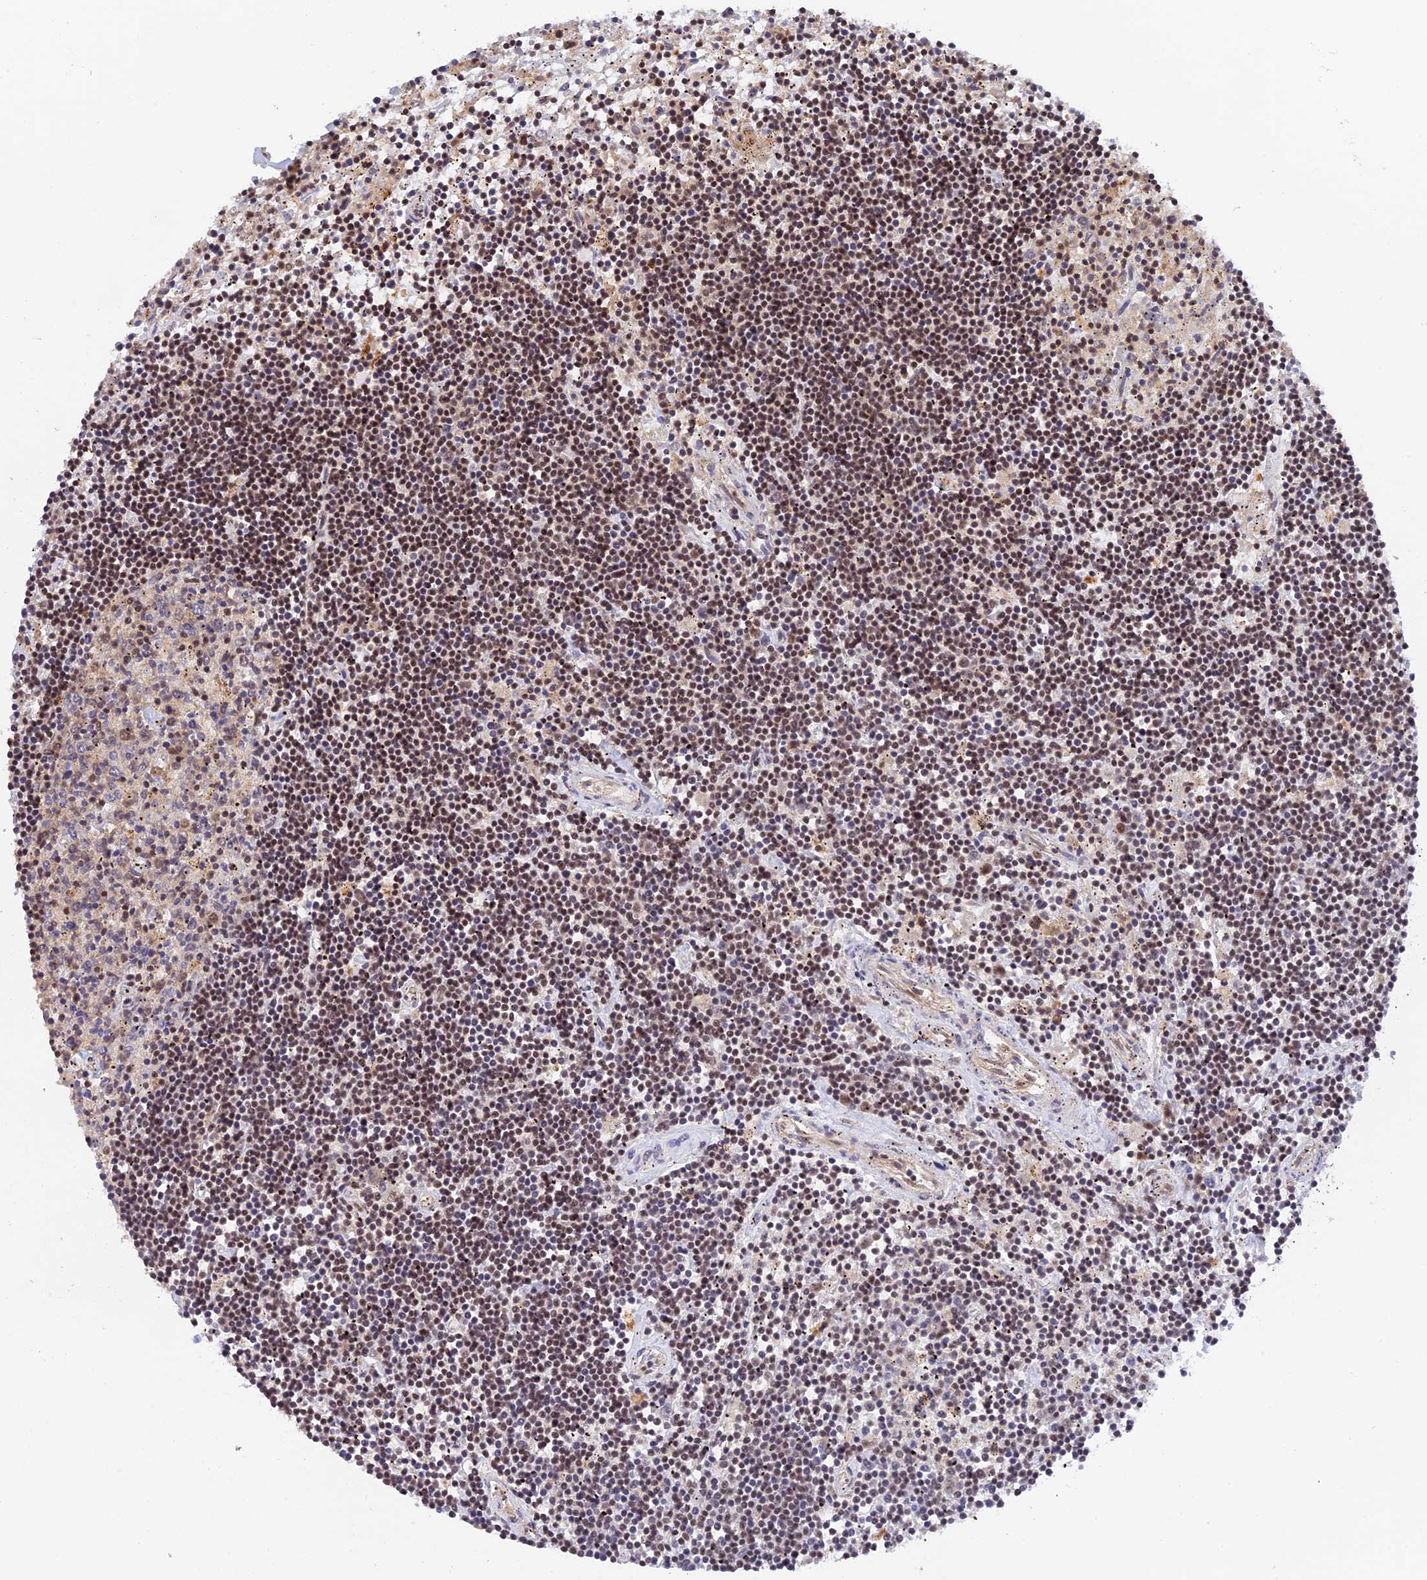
{"staining": {"intensity": "moderate", "quantity": ">75%", "location": "nuclear"}, "tissue": "lymphoma", "cell_type": "Tumor cells", "image_type": "cancer", "snomed": [{"axis": "morphology", "description": "Malignant lymphoma, non-Hodgkin's type, Low grade"}, {"axis": "topography", "description": "Spleen"}], "caption": "Immunohistochemical staining of human lymphoma exhibits moderate nuclear protein expression in about >75% of tumor cells.", "gene": "THAP11", "patient": {"sex": "male", "age": 76}}